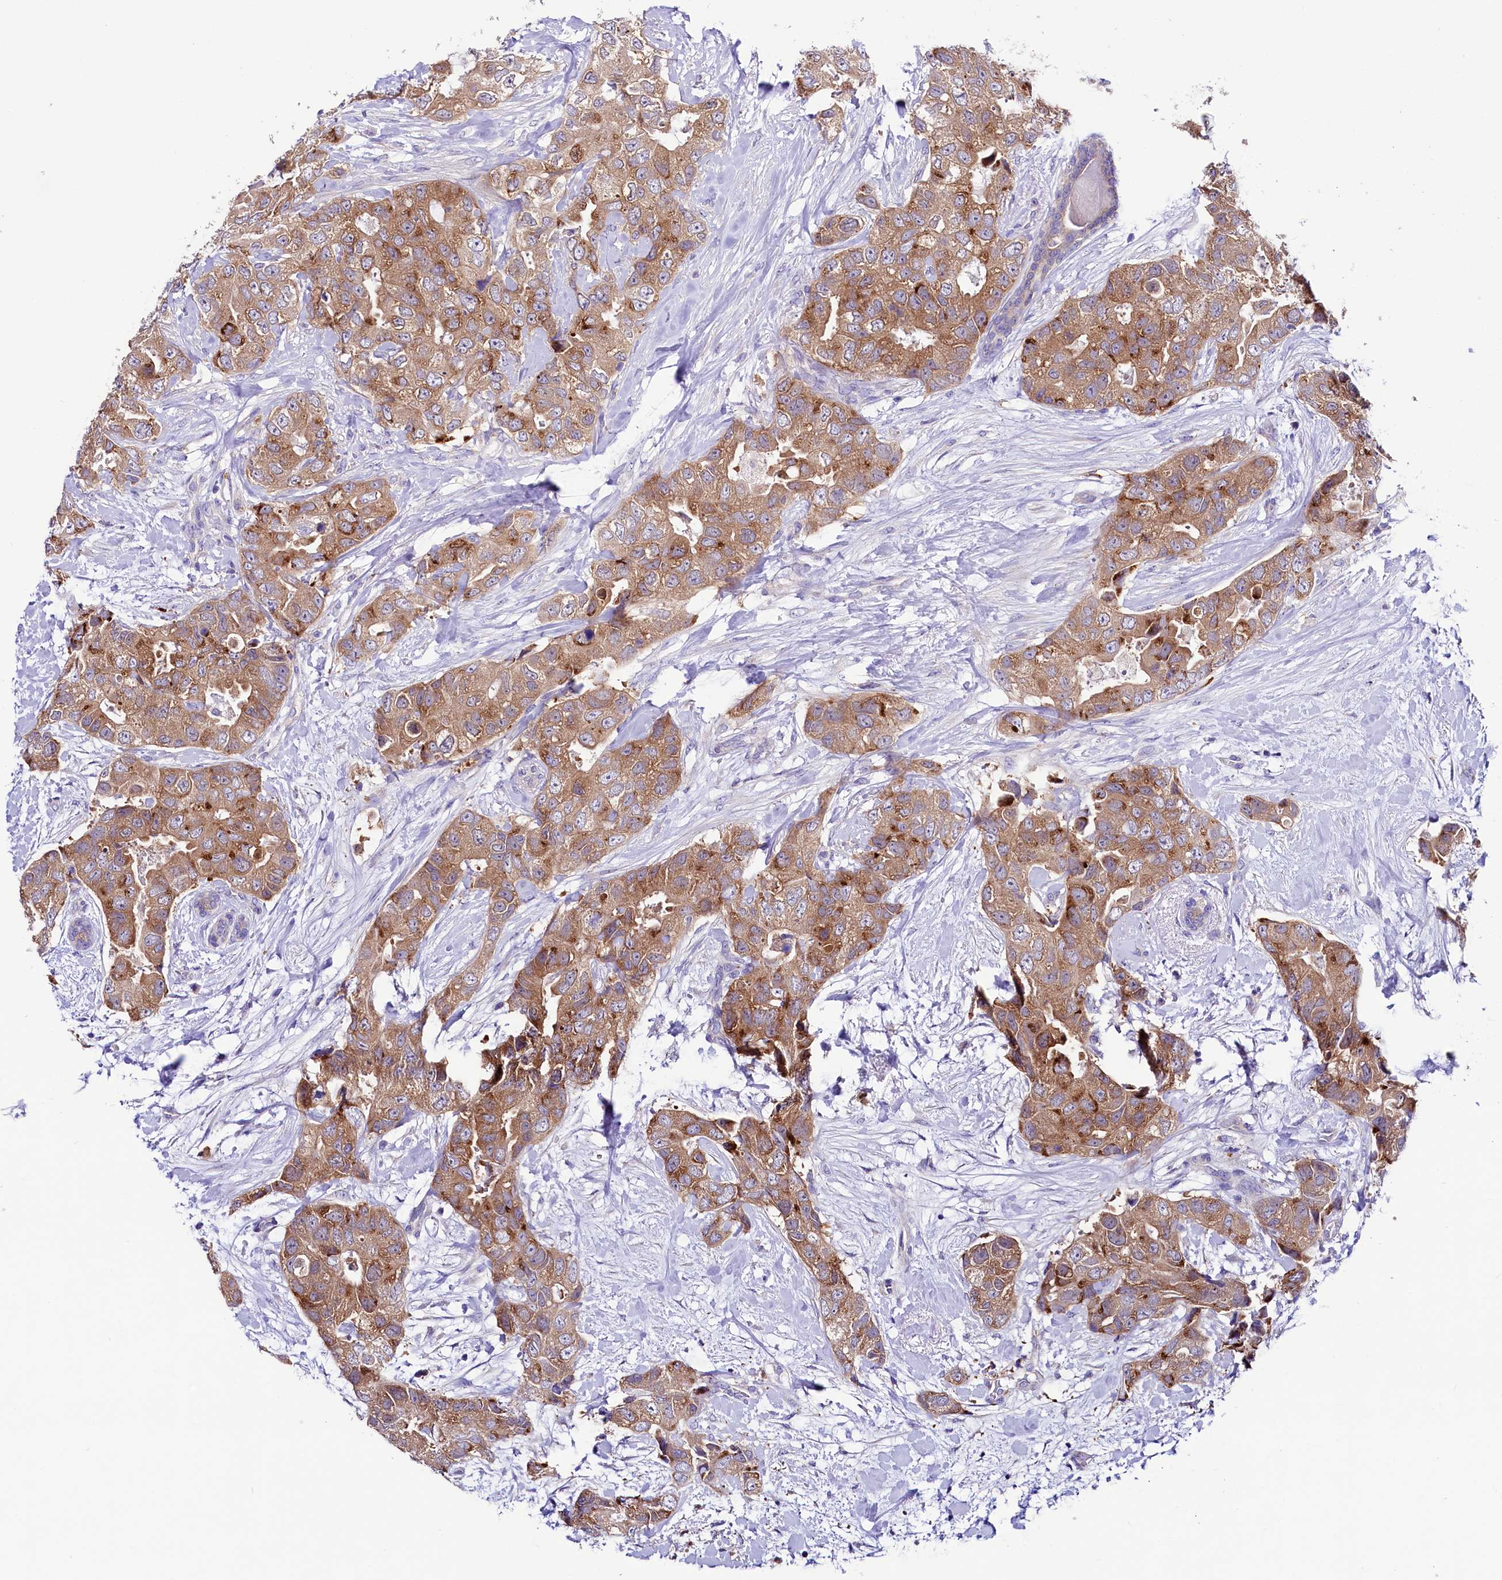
{"staining": {"intensity": "moderate", "quantity": ">75%", "location": "cytoplasmic/membranous"}, "tissue": "breast cancer", "cell_type": "Tumor cells", "image_type": "cancer", "snomed": [{"axis": "morphology", "description": "Duct carcinoma"}, {"axis": "topography", "description": "Breast"}], "caption": "Immunohistochemistry (IHC) (DAB) staining of human breast intraductal carcinoma reveals moderate cytoplasmic/membranous protein staining in about >75% of tumor cells. The staining was performed using DAB to visualize the protein expression in brown, while the nuclei were stained in blue with hematoxylin (Magnification: 20x).", "gene": "ABHD5", "patient": {"sex": "female", "age": 62}}